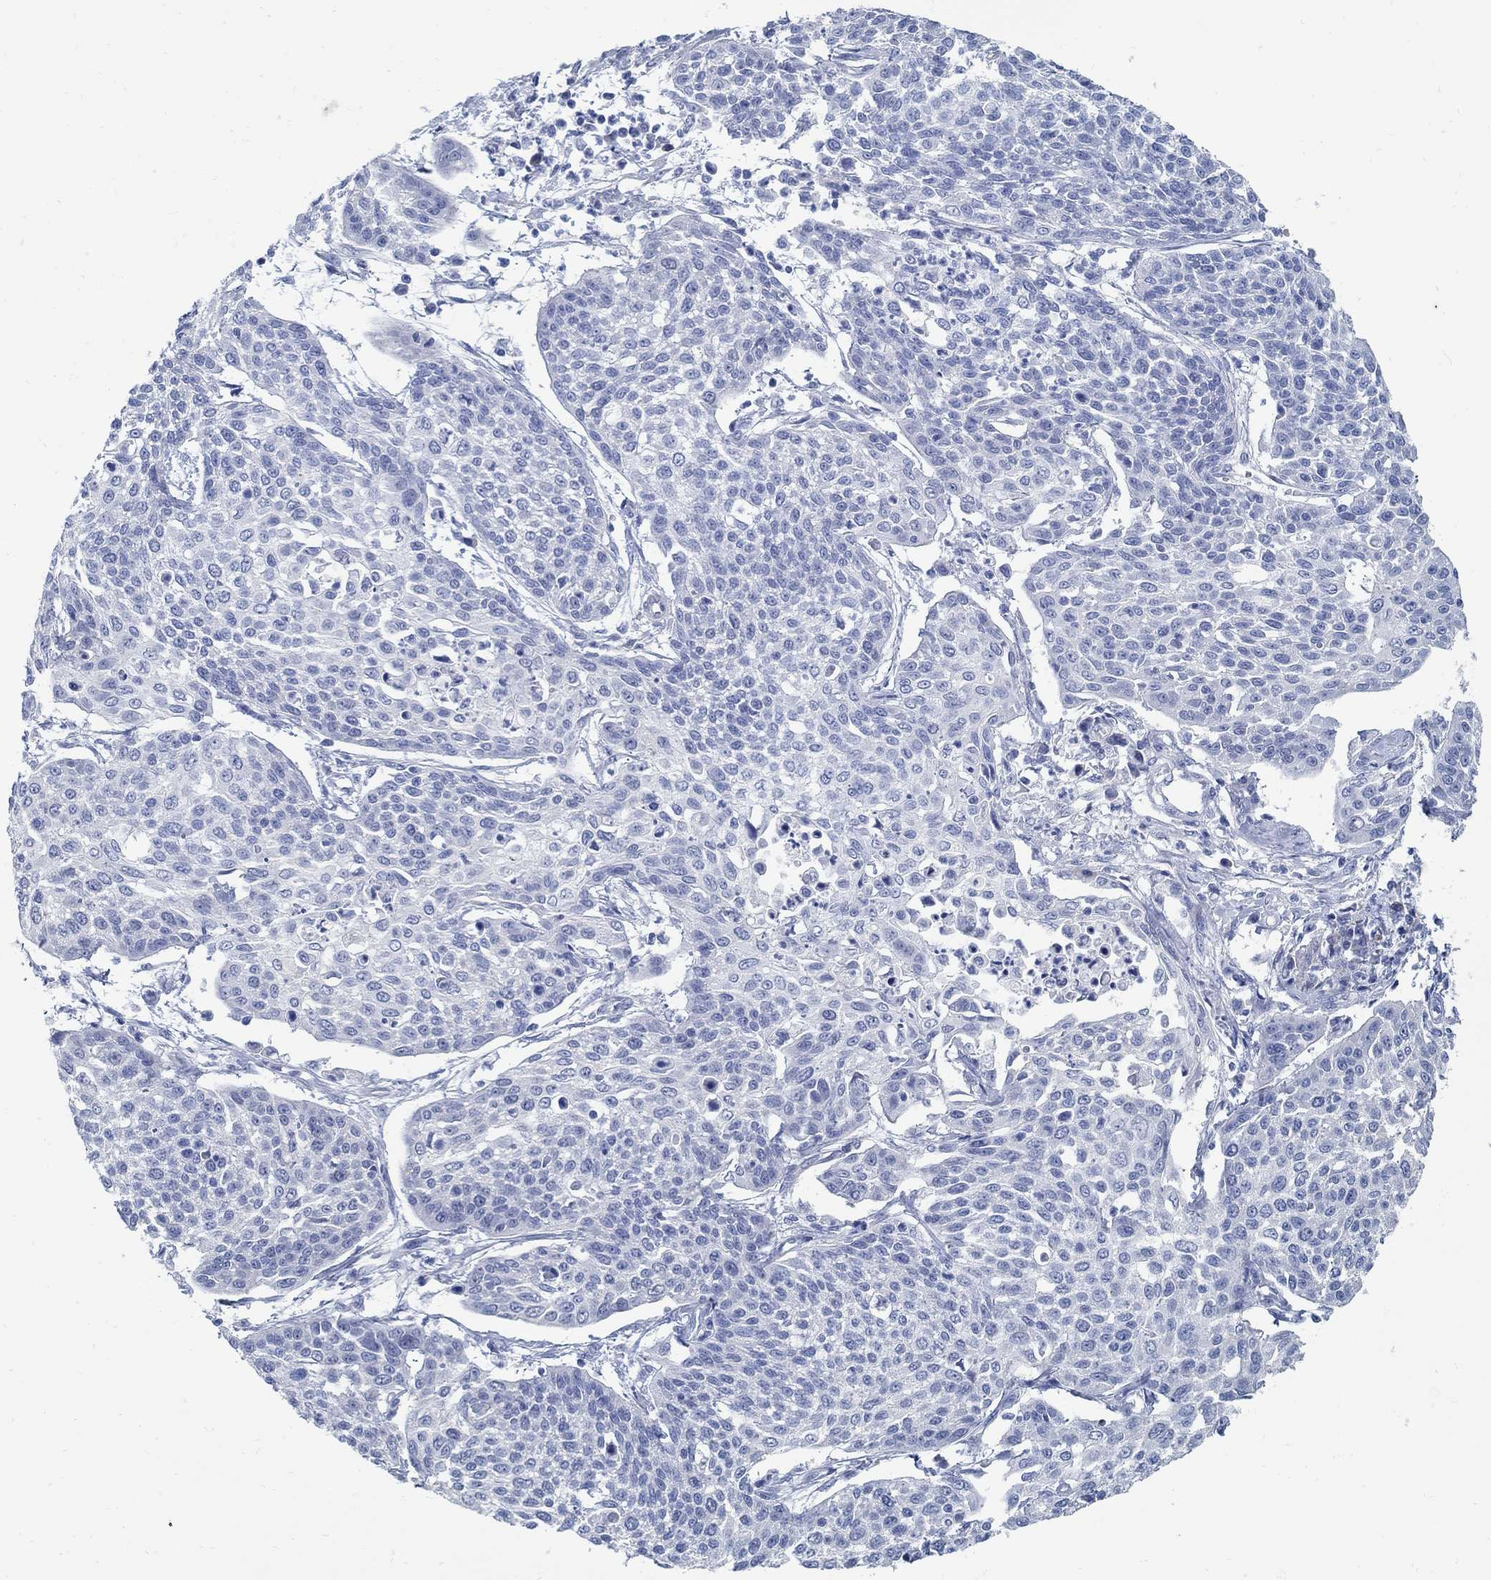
{"staining": {"intensity": "negative", "quantity": "none", "location": "none"}, "tissue": "cervical cancer", "cell_type": "Tumor cells", "image_type": "cancer", "snomed": [{"axis": "morphology", "description": "Squamous cell carcinoma, NOS"}, {"axis": "topography", "description": "Cervix"}], "caption": "Tumor cells are negative for protein expression in human cervical cancer (squamous cell carcinoma). (DAB immunohistochemistry visualized using brightfield microscopy, high magnification).", "gene": "C15orf39", "patient": {"sex": "female", "age": 34}}